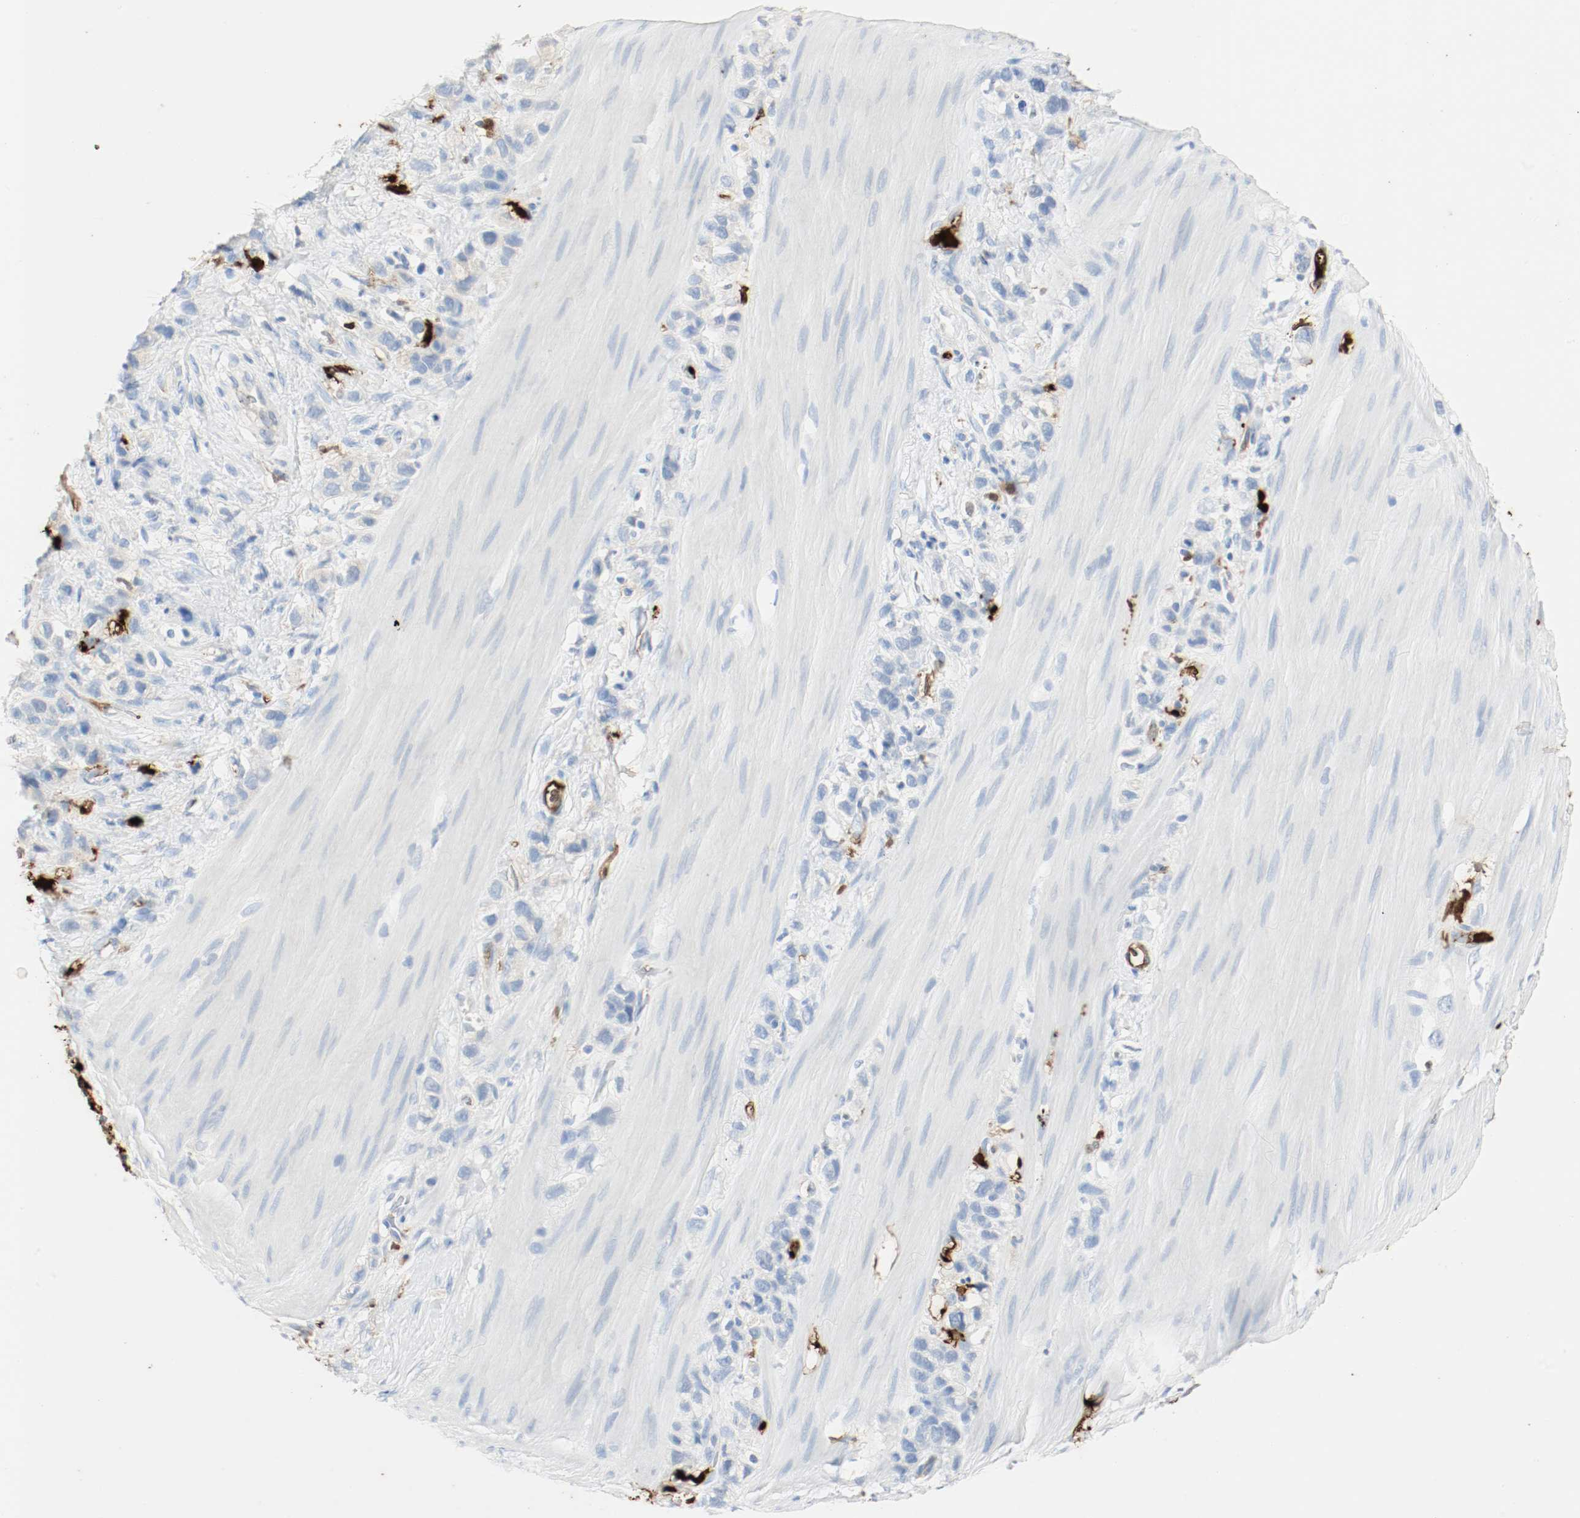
{"staining": {"intensity": "negative", "quantity": "none", "location": "none"}, "tissue": "stomach cancer", "cell_type": "Tumor cells", "image_type": "cancer", "snomed": [{"axis": "morphology", "description": "Normal tissue, NOS"}, {"axis": "morphology", "description": "Adenocarcinoma, NOS"}, {"axis": "morphology", "description": "Adenocarcinoma, High grade"}, {"axis": "topography", "description": "Stomach, upper"}, {"axis": "topography", "description": "Stomach"}], "caption": "Protein analysis of stomach cancer displays no significant expression in tumor cells. (DAB immunohistochemistry with hematoxylin counter stain).", "gene": "S100A9", "patient": {"sex": "female", "age": 65}}